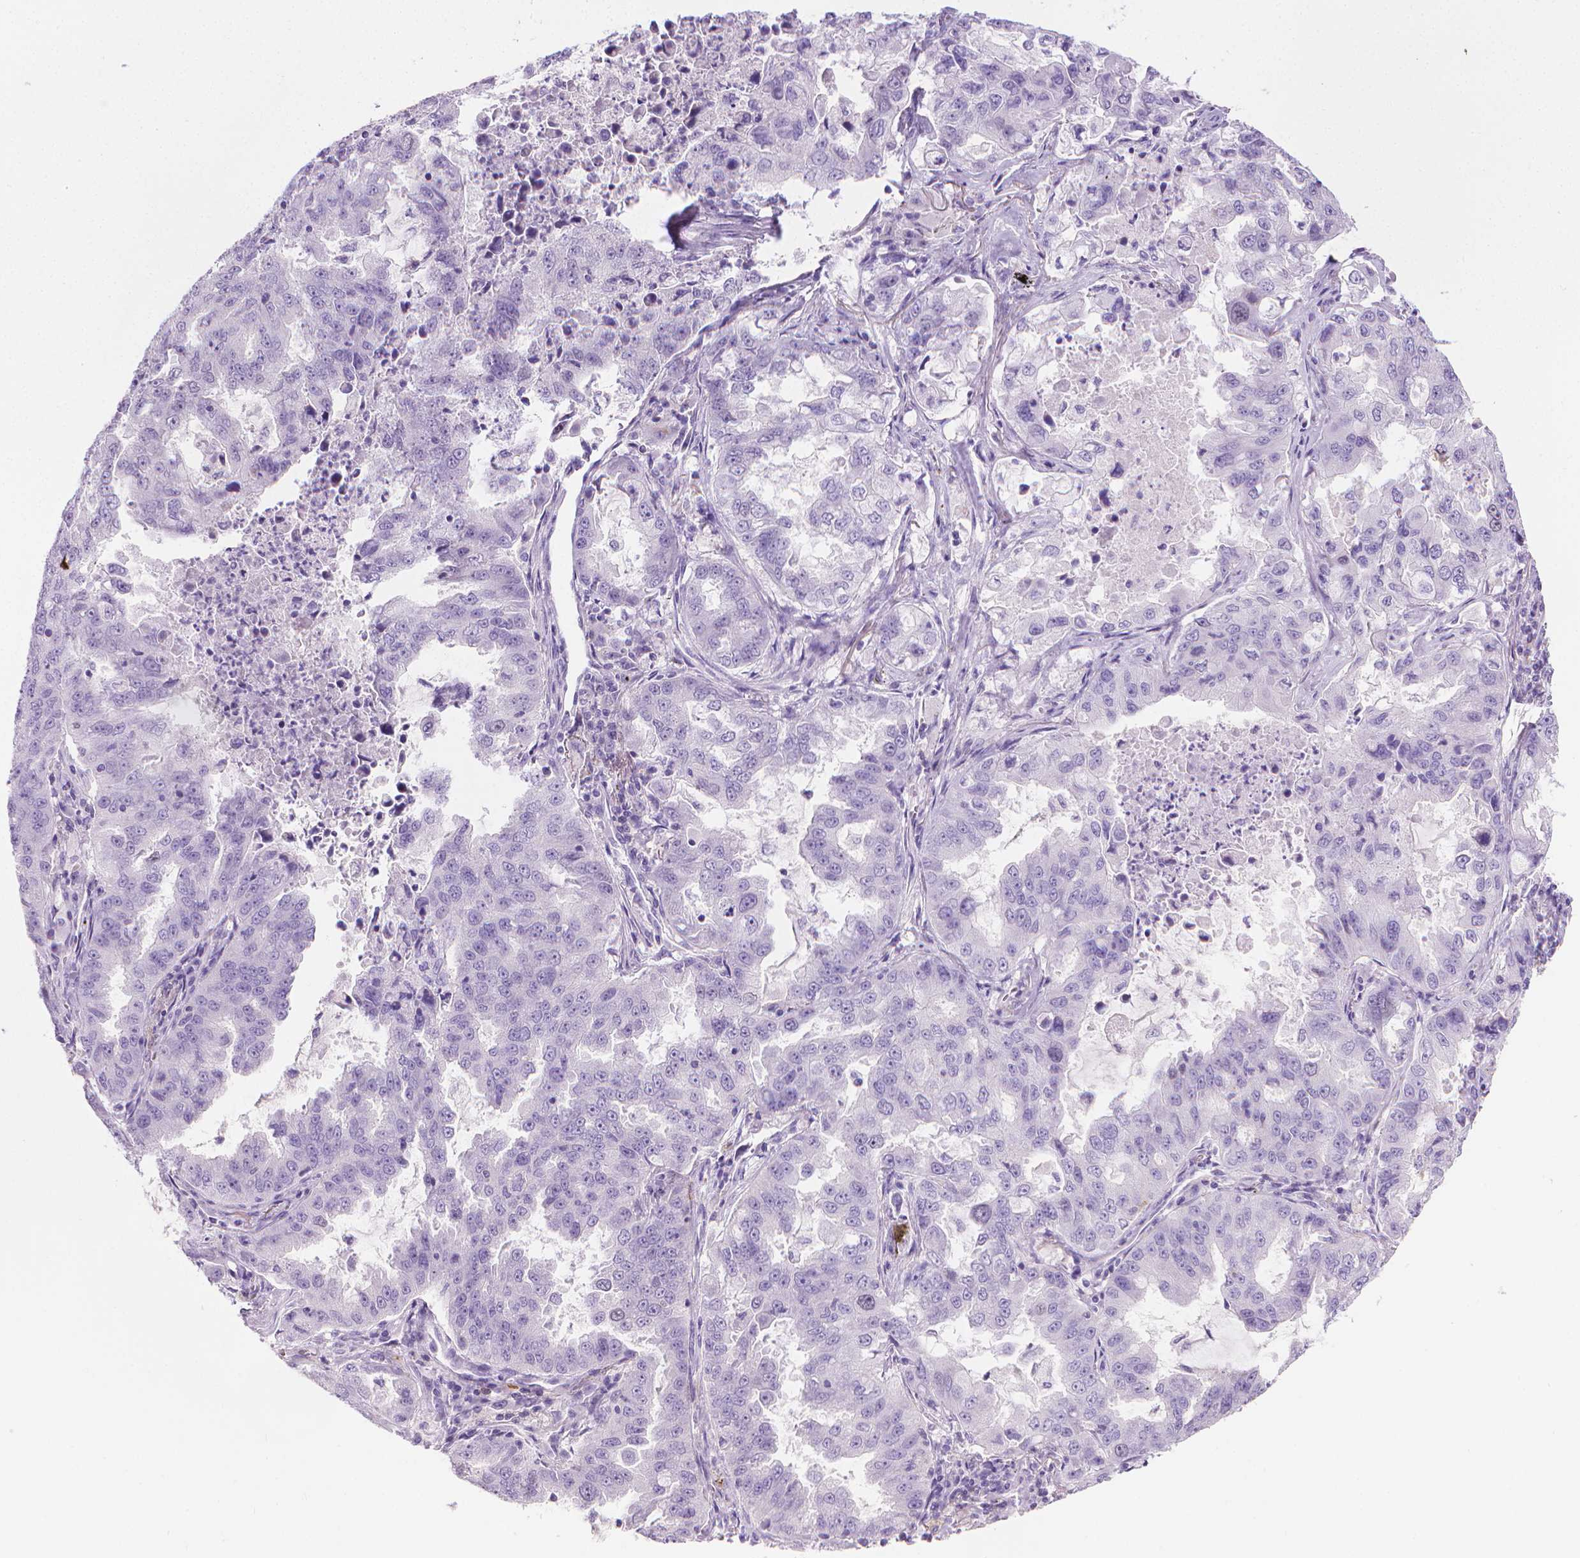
{"staining": {"intensity": "negative", "quantity": "none", "location": "none"}, "tissue": "lung cancer", "cell_type": "Tumor cells", "image_type": "cancer", "snomed": [{"axis": "morphology", "description": "Adenocarcinoma, NOS"}, {"axis": "topography", "description": "Lung"}], "caption": "Lung cancer was stained to show a protein in brown. There is no significant positivity in tumor cells.", "gene": "SPAG6", "patient": {"sex": "female", "age": 61}}